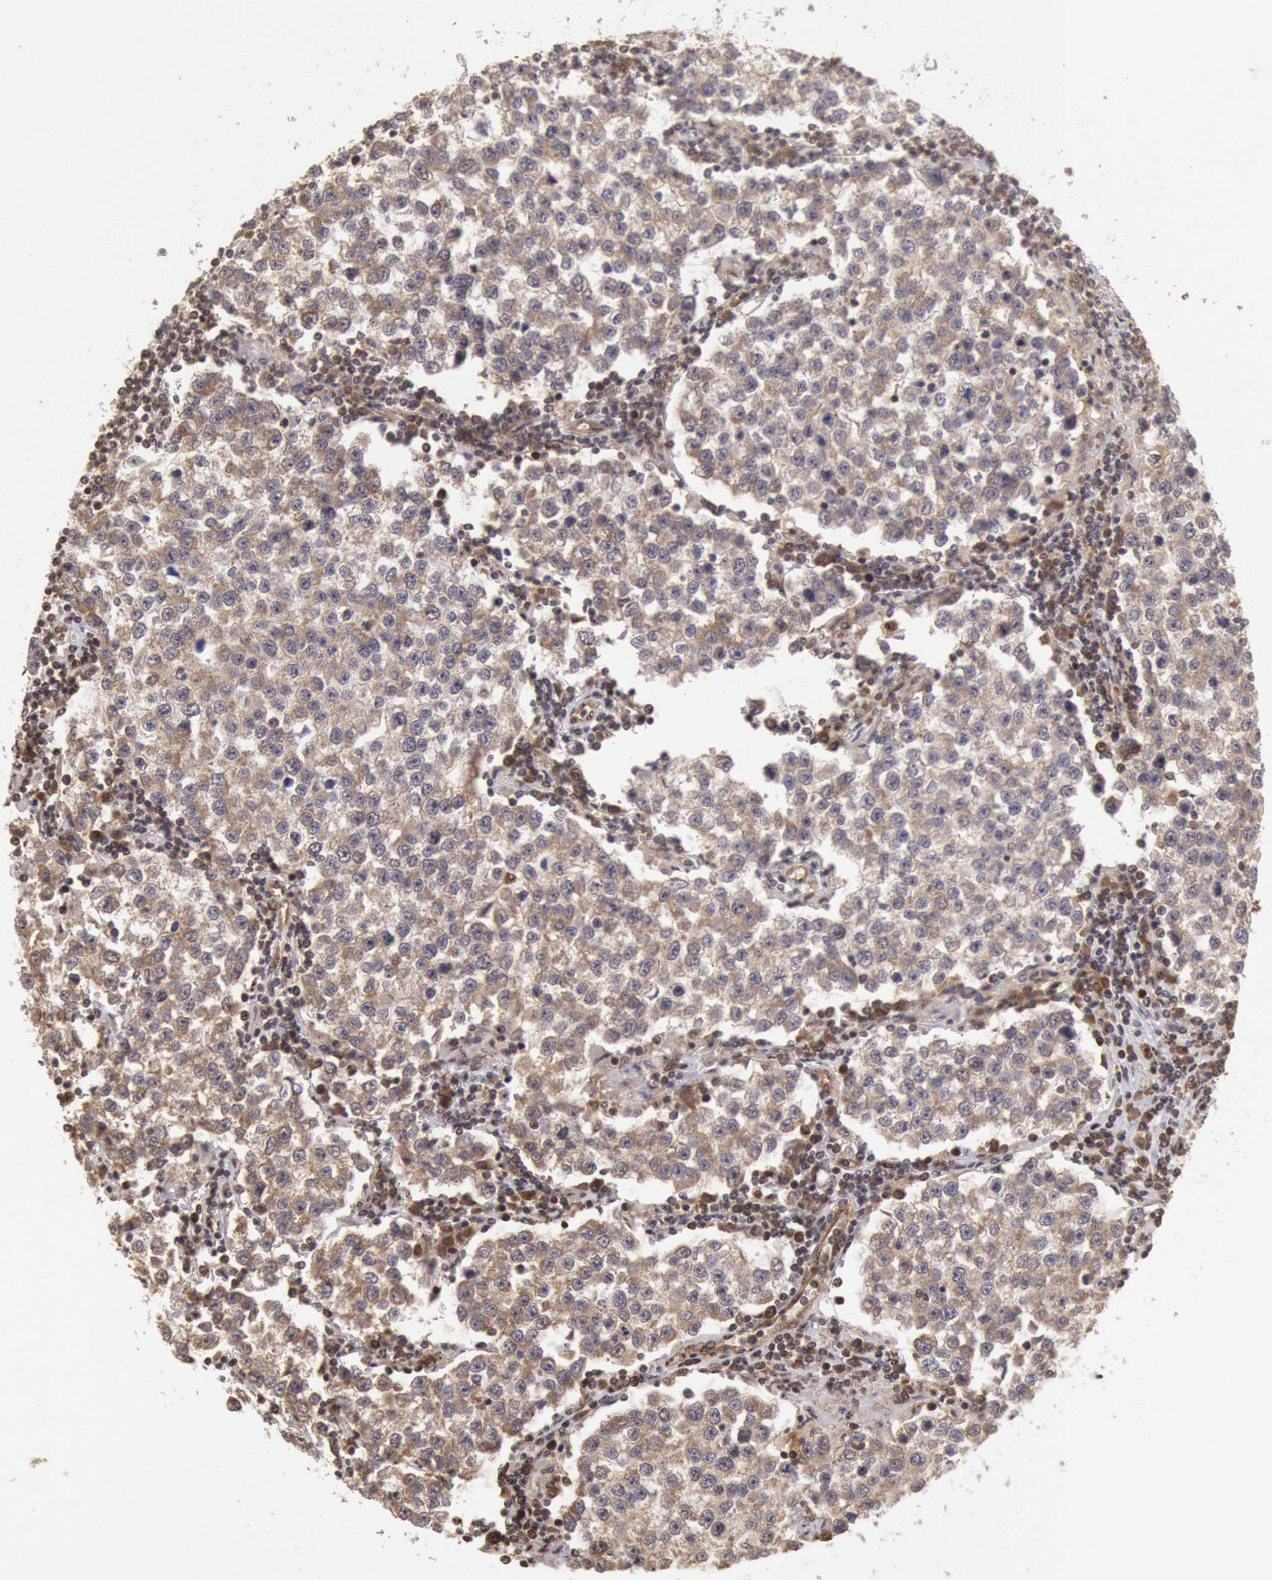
{"staining": {"intensity": "moderate", "quantity": ">75%", "location": "cytoplasmic/membranous"}, "tissue": "testis cancer", "cell_type": "Tumor cells", "image_type": "cancer", "snomed": [{"axis": "morphology", "description": "Seminoma, NOS"}, {"axis": "topography", "description": "Testis"}], "caption": "Protein expression by immunohistochemistry (IHC) displays moderate cytoplasmic/membranous expression in about >75% of tumor cells in testis cancer (seminoma).", "gene": "STX17", "patient": {"sex": "male", "age": 36}}